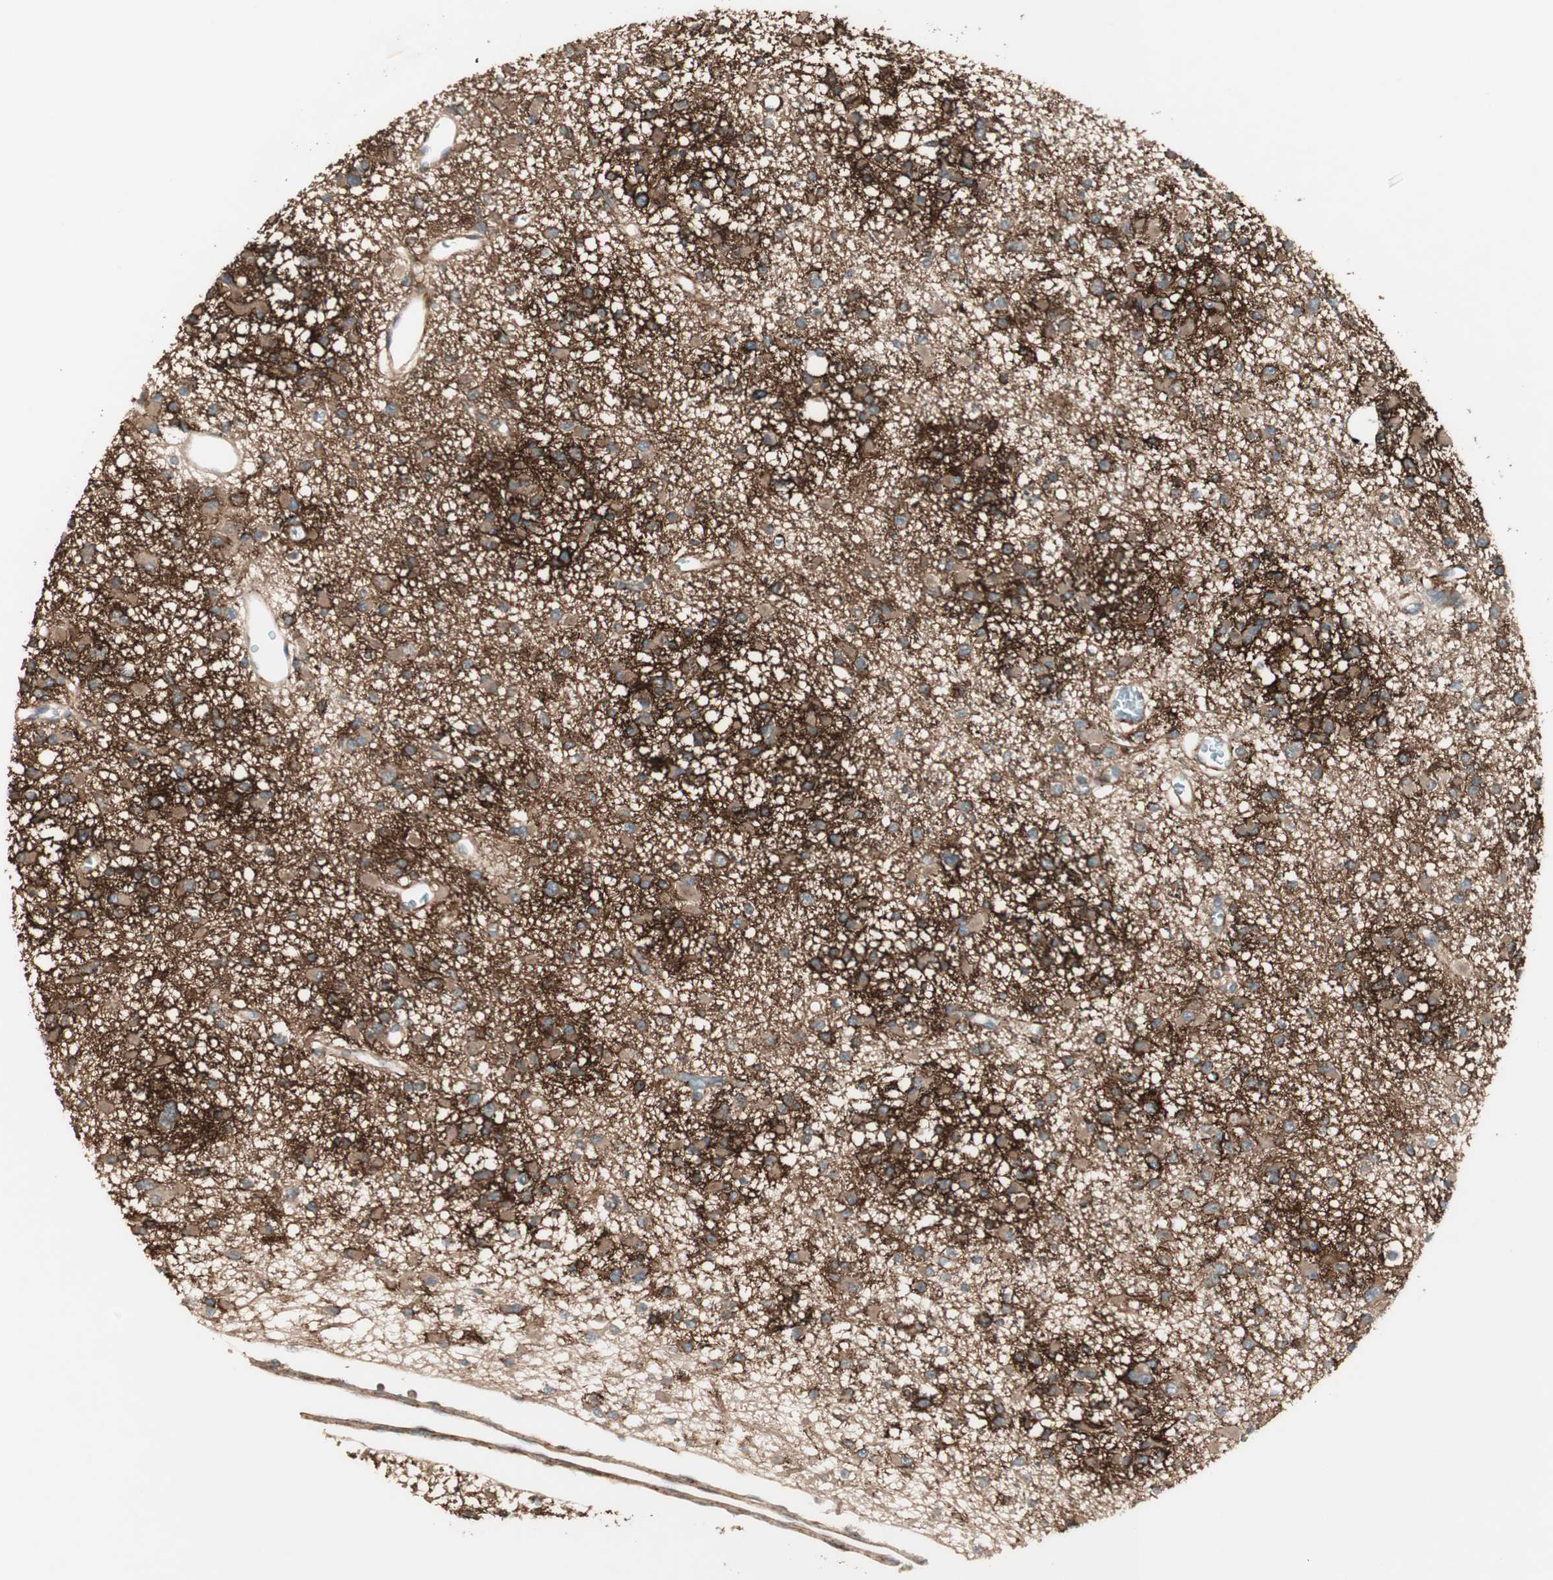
{"staining": {"intensity": "weak", "quantity": ">75%", "location": "cytoplasmic/membranous"}, "tissue": "glioma", "cell_type": "Tumor cells", "image_type": "cancer", "snomed": [{"axis": "morphology", "description": "Glioma, malignant, Low grade"}, {"axis": "topography", "description": "Brain"}], "caption": "High-power microscopy captured an immunohistochemistry (IHC) photomicrograph of malignant low-grade glioma, revealing weak cytoplasmic/membranous staining in about >75% of tumor cells.", "gene": "PPP2R5E", "patient": {"sex": "female", "age": 22}}